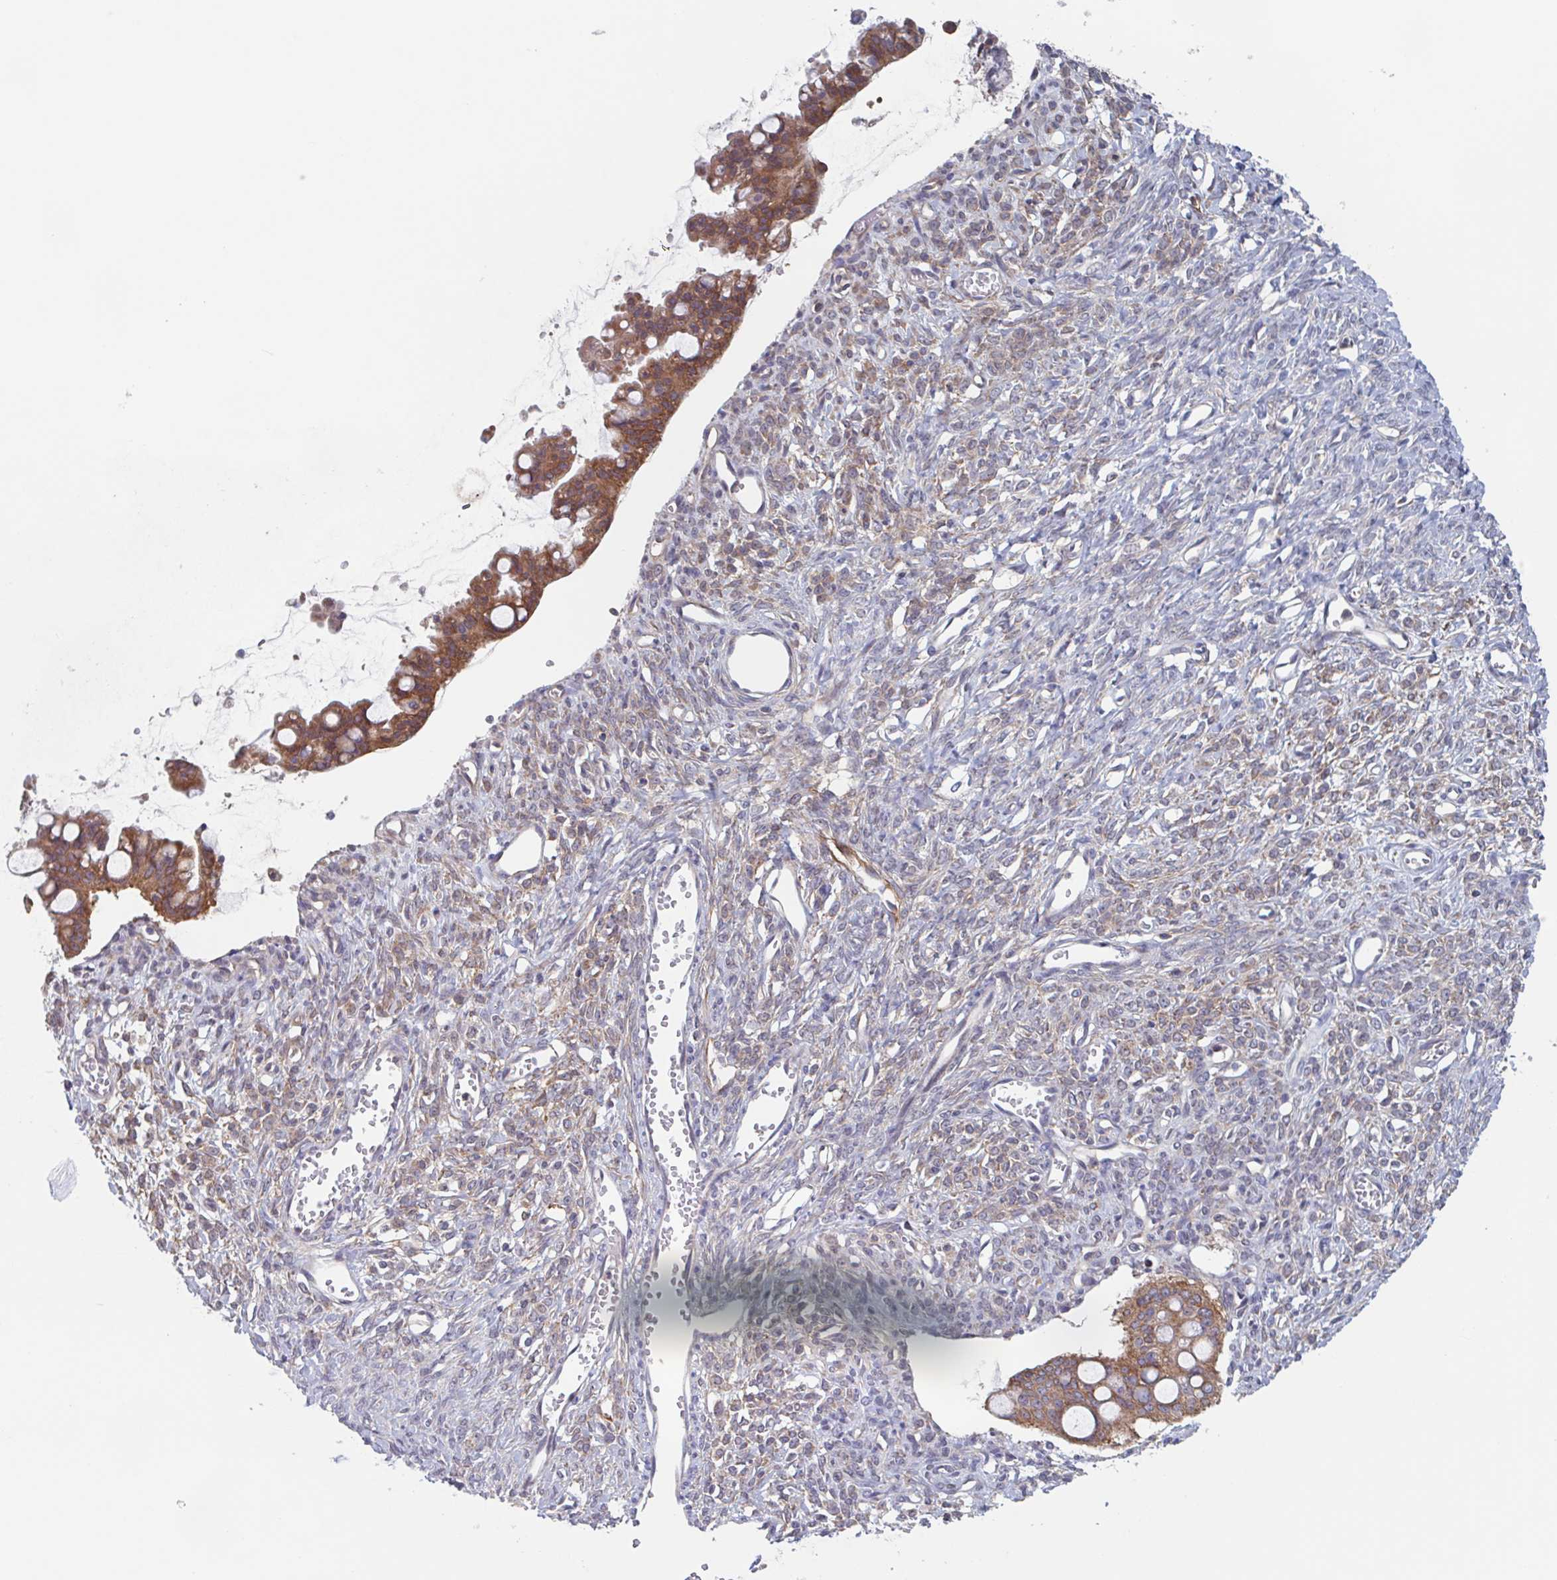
{"staining": {"intensity": "strong", "quantity": ">75%", "location": "cytoplasmic/membranous"}, "tissue": "ovarian cancer", "cell_type": "Tumor cells", "image_type": "cancer", "snomed": [{"axis": "morphology", "description": "Cystadenocarcinoma, mucinous, NOS"}, {"axis": "topography", "description": "Ovary"}], "caption": "Immunohistochemistry (IHC) of human mucinous cystadenocarcinoma (ovarian) shows high levels of strong cytoplasmic/membranous staining in approximately >75% of tumor cells. (DAB = brown stain, brightfield microscopy at high magnification).", "gene": "SURF1", "patient": {"sex": "female", "age": 73}}